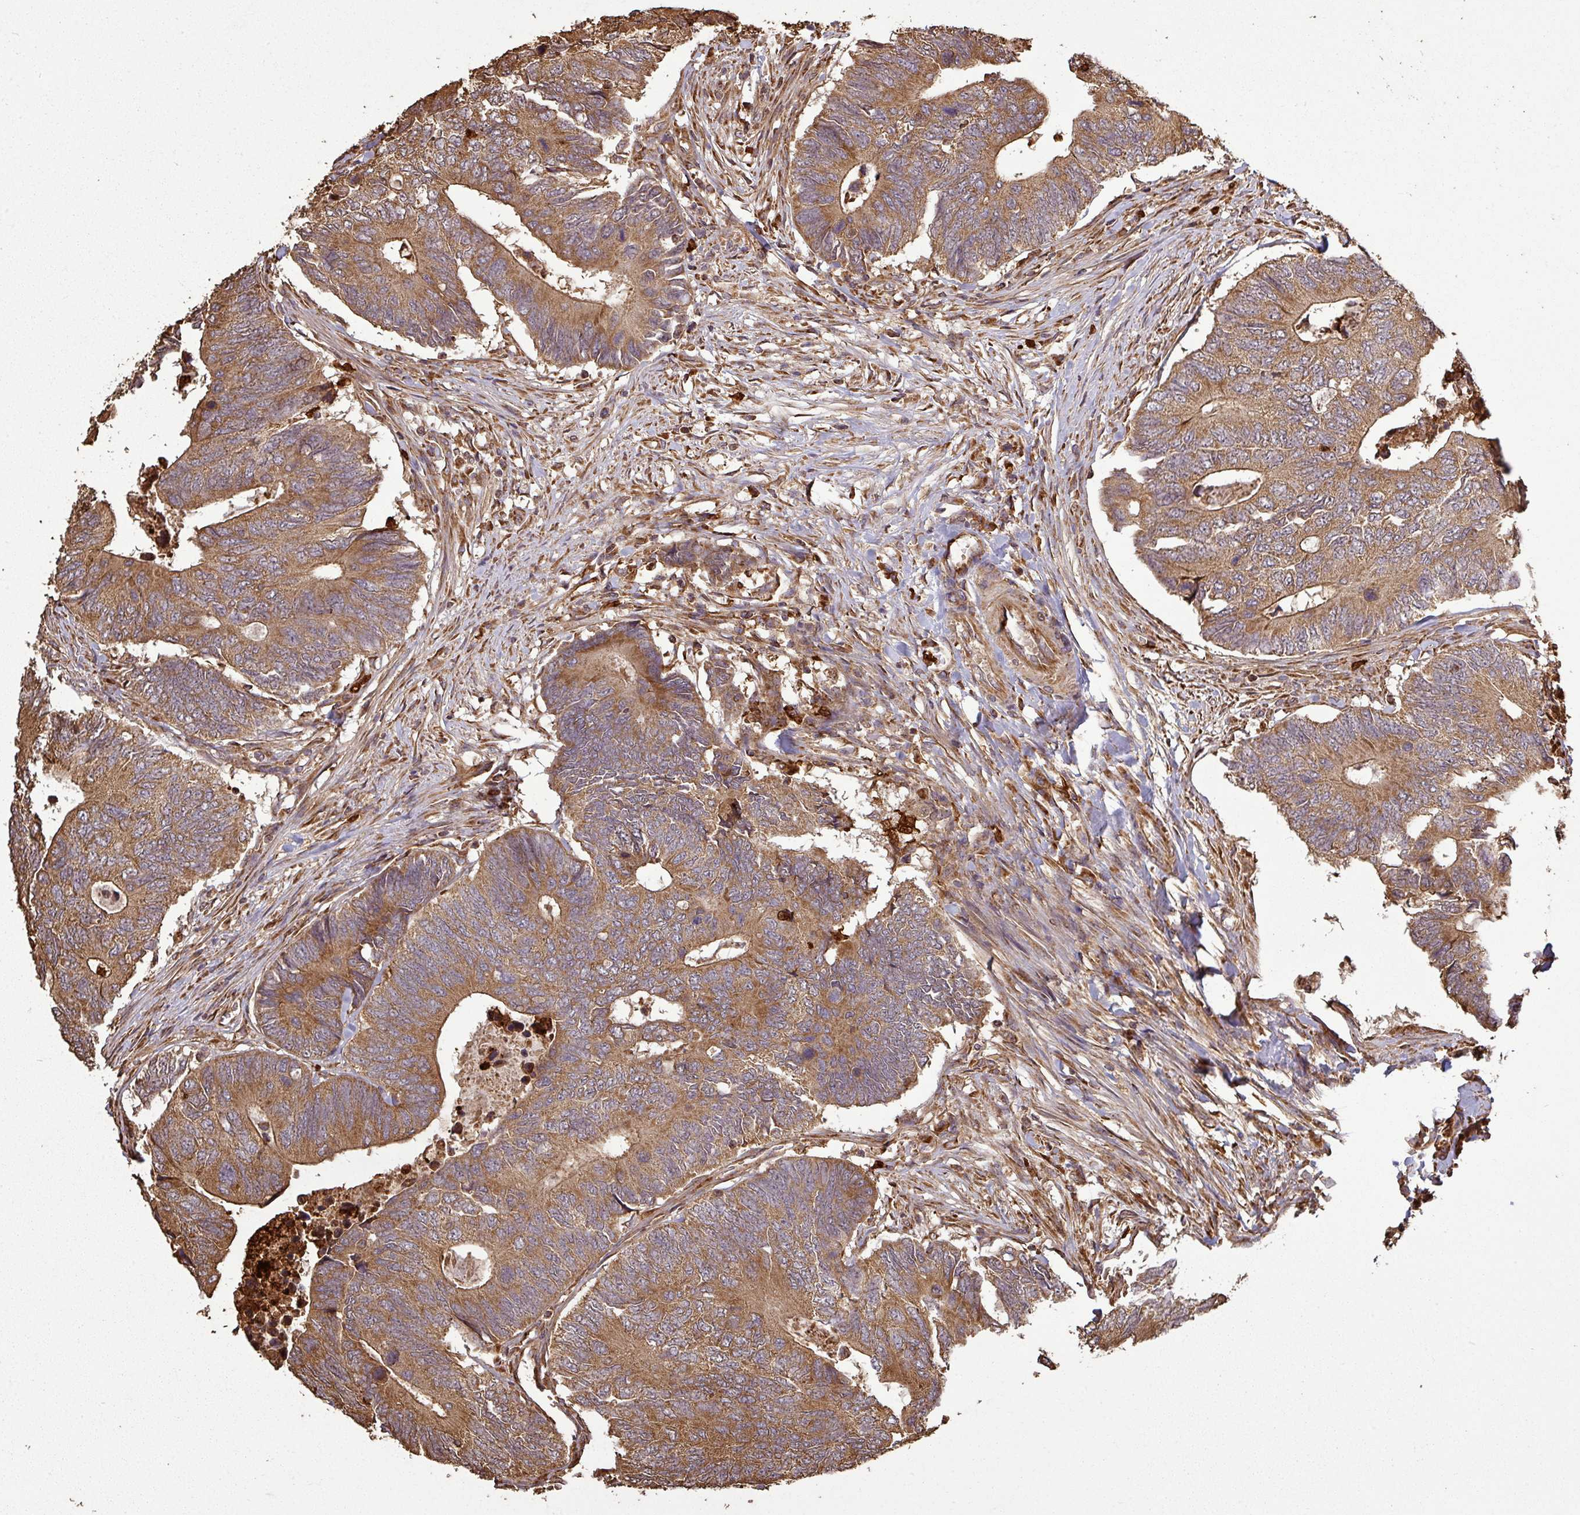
{"staining": {"intensity": "moderate", "quantity": ">75%", "location": "cytoplasmic/membranous"}, "tissue": "colorectal cancer", "cell_type": "Tumor cells", "image_type": "cancer", "snomed": [{"axis": "morphology", "description": "Adenocarcinoma, NOS"}, {"axis": "topography", "description": "Colon"}], "caption": "A brown stain highlights moderate cytoplasmic/membranous expression of a protein in human adenocarcinoma (colorectal) tumor cells.", "gene": "PLEKHM1", "patient": {"sex": "male", "age": 87}}